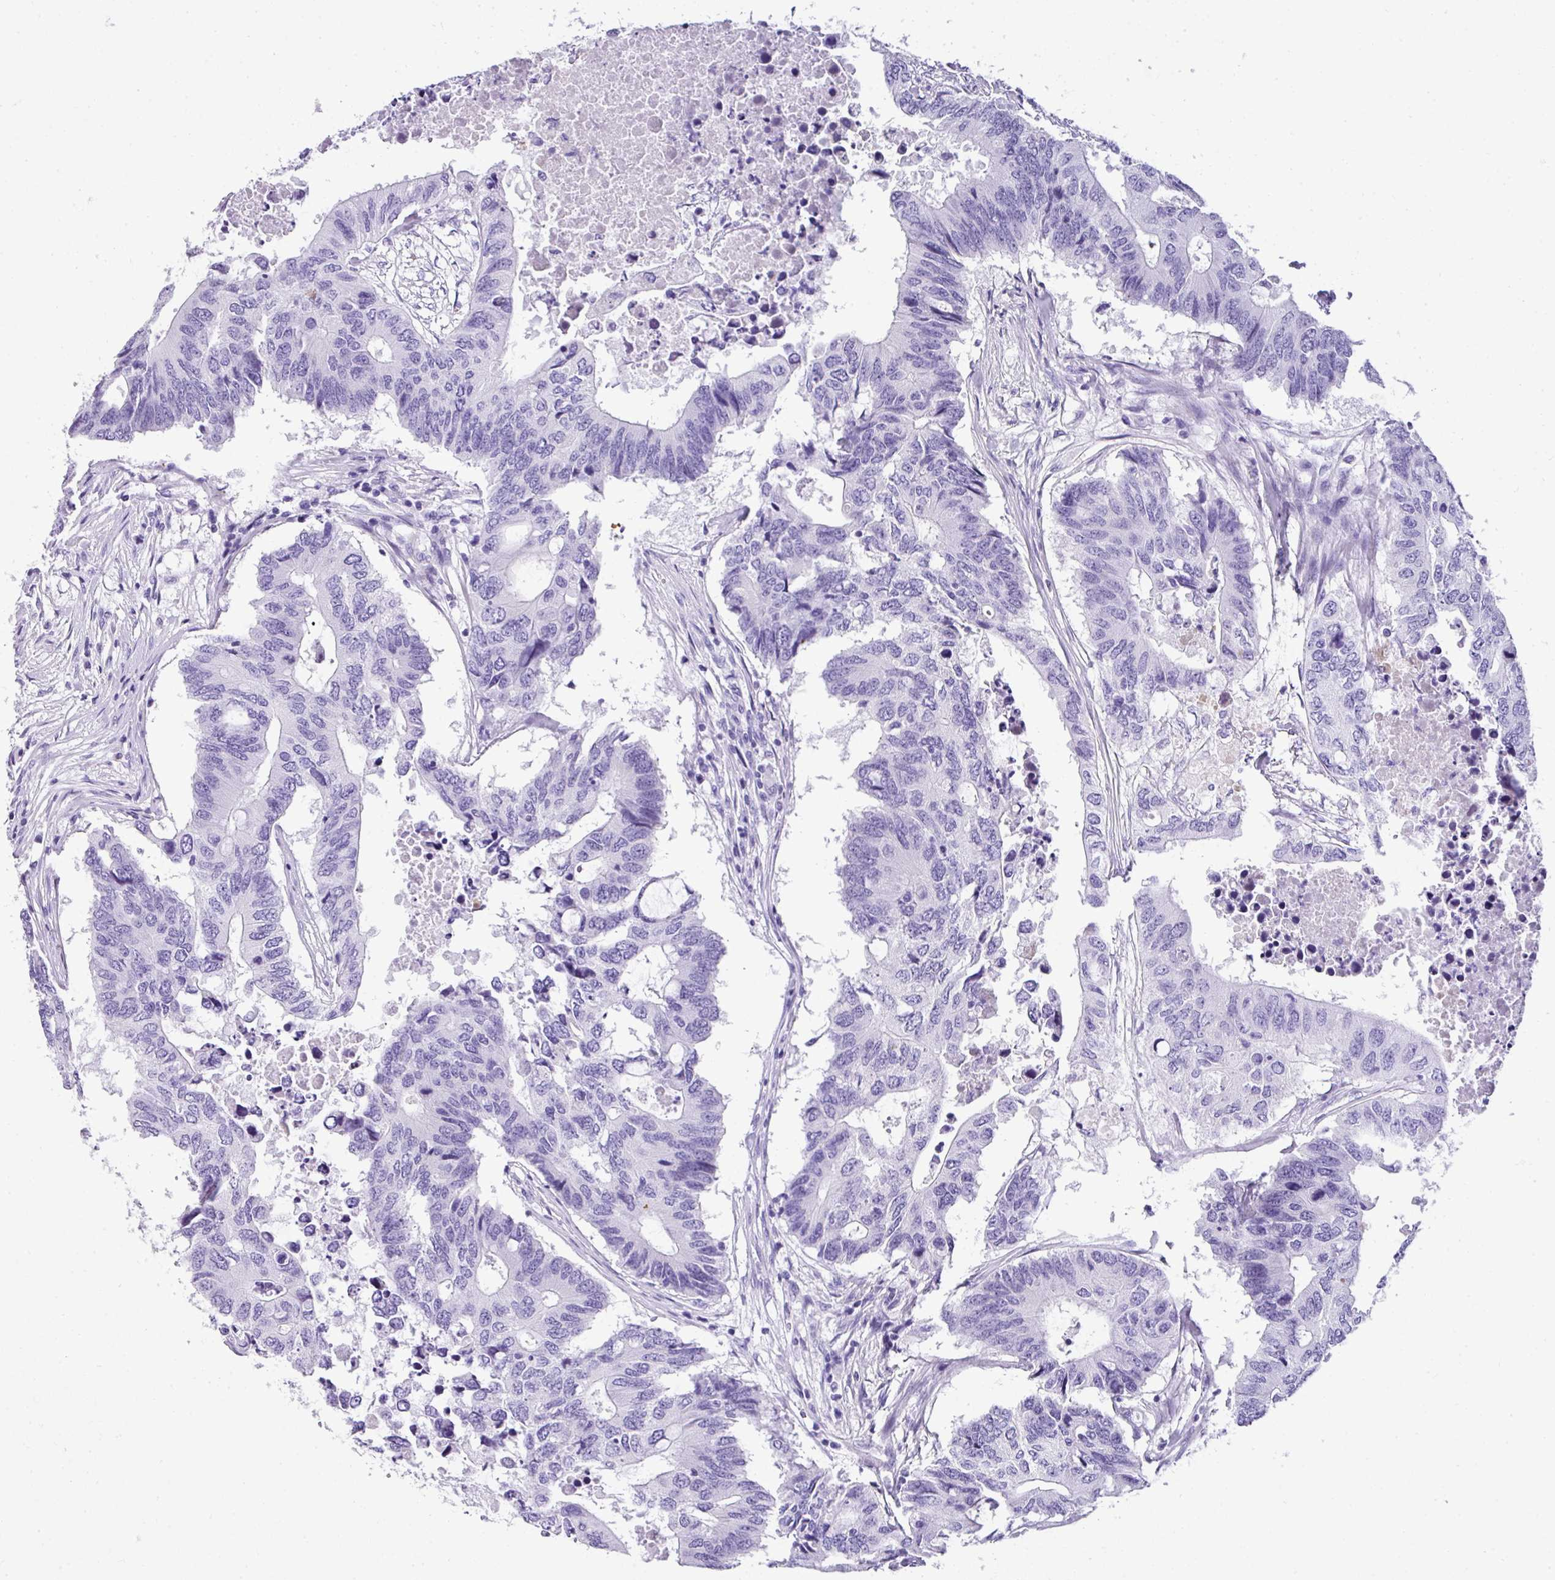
{"staining": {"intensity": "negative", "quantity": "none", "location": "none"}, "tissue": "colorectal cancer", "cell_type": "Tumor cells", "image_type": "cancer", "snomed": [{"axis": "morphology", "description": "Adenocarcinoma, NOS"}, {"axis": "topography", "description": "Colon"}], "caption": "Colorectal cancer (adenocarcinoma) stained for a protein using immunohistochemistry displays no expression tumor cells.", "gene": "MUC21", "patient": {"sex": "male", "age": 71}}